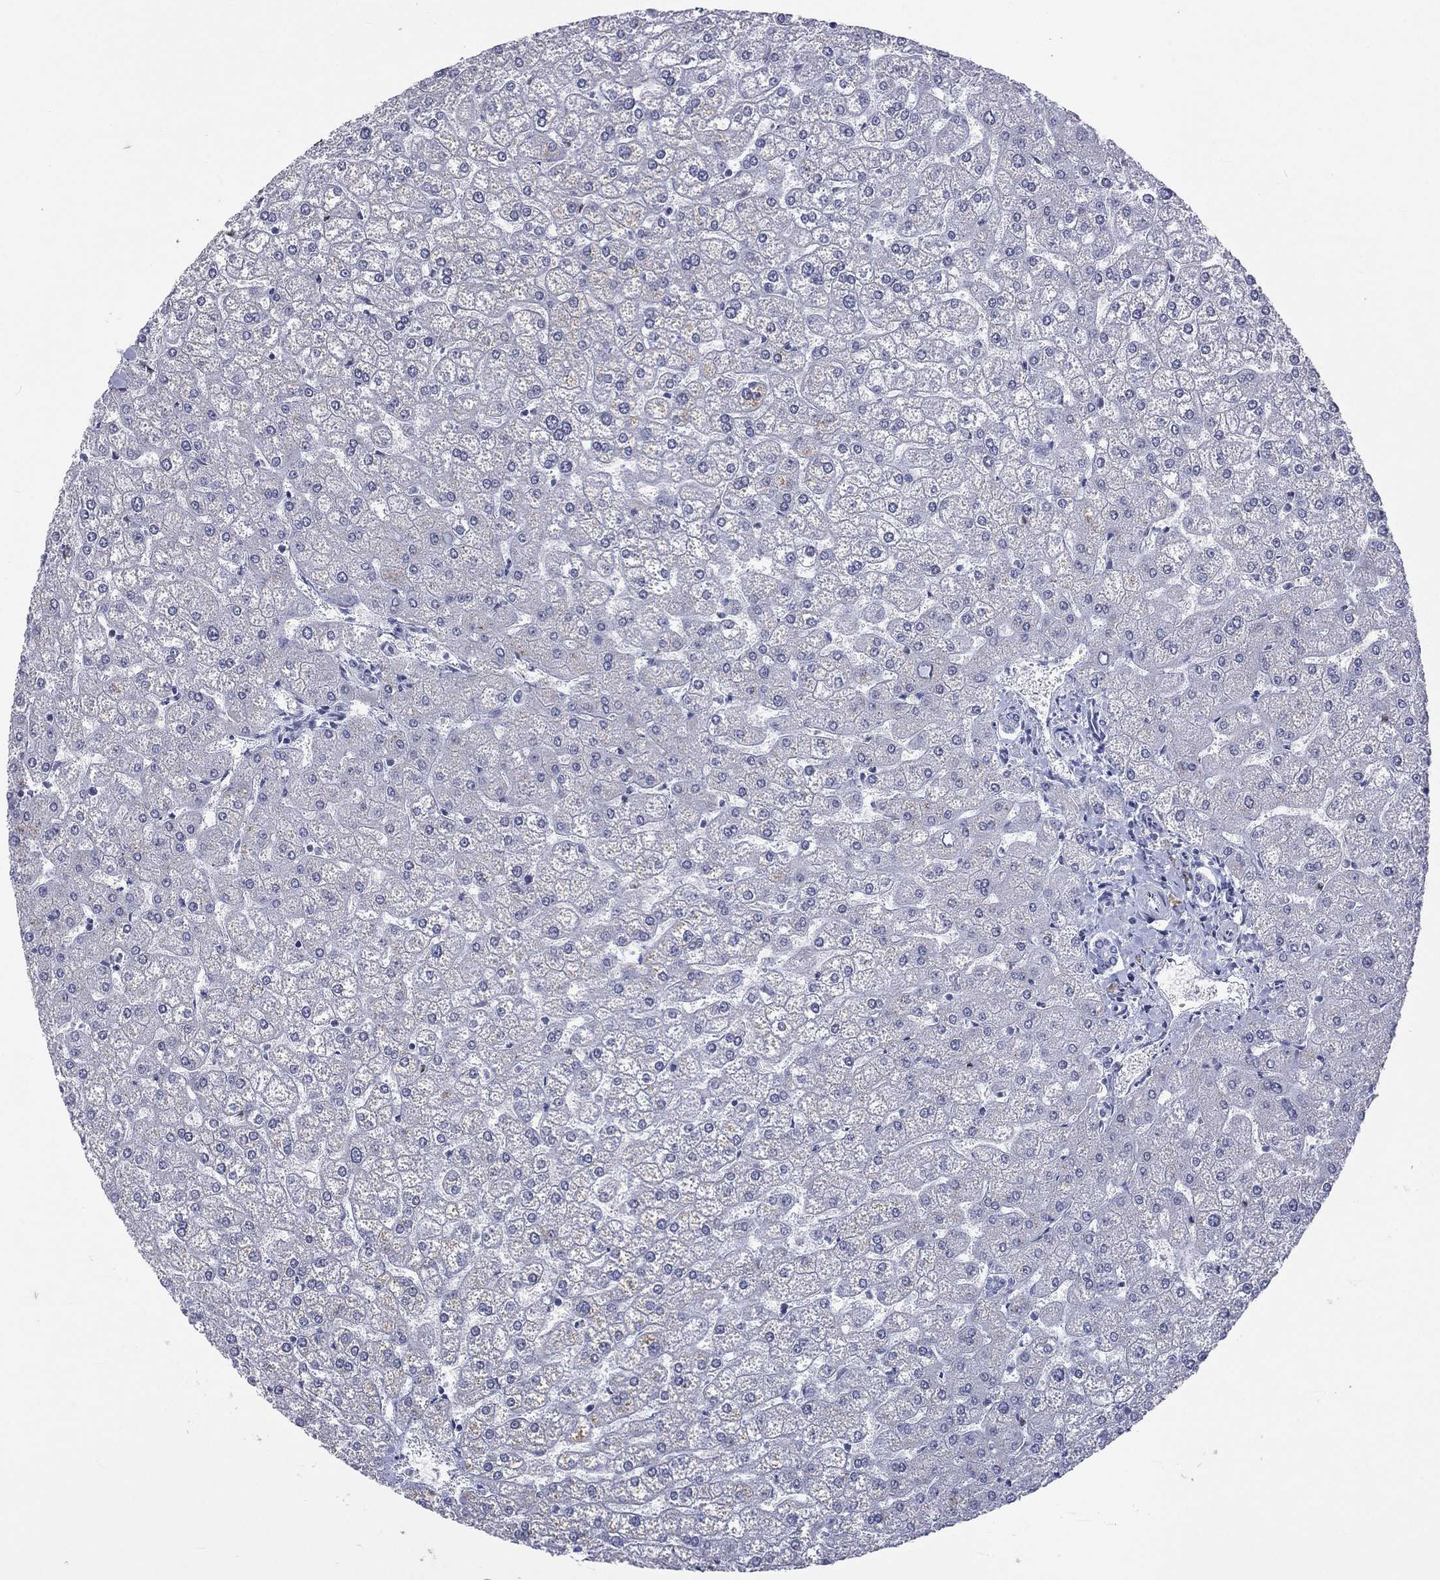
{"staining": {"intensity": "negative", "quantity": "none", "location": "none"}, "tissue": "liver", "cell_type": "Cholangiocytes", "image_type": "normal", "snomed": [{"axis": "morphology", "description": "Normal tissue, NOS"}, {"axis": "topography", "description": "Liver"}], "caption": "Immunohistochemistry (IHC) of benign liver reveals no staining in cholangiocytes.", "gene": "SSX1", "patient": {"sex": "female", "age": 32}}